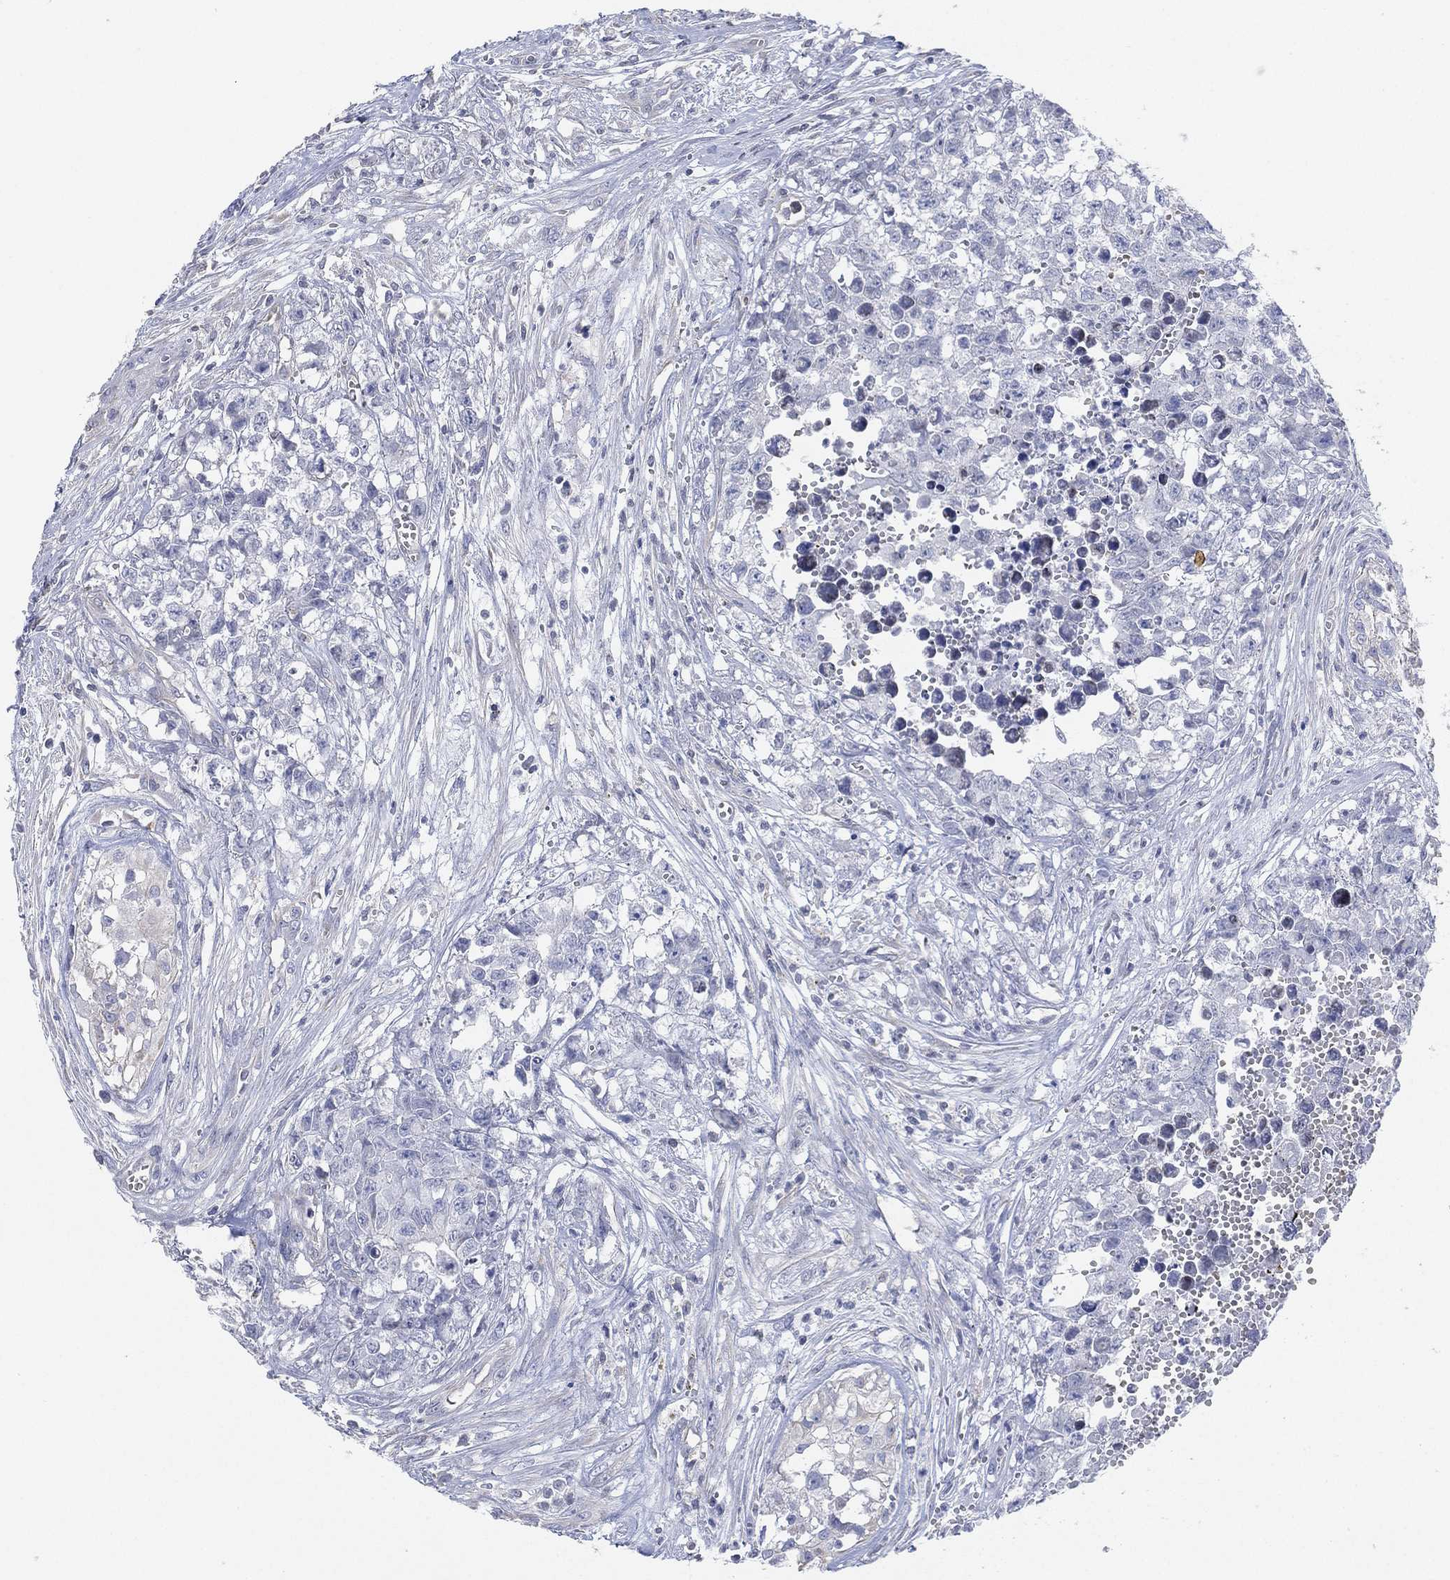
{"staining": {"intensity": "negative", "quantity": "none", "location": "none"}, "tissue": "testis cancer", "cell_type": "Tumor cells", "image_type": "cancer", "snomed": [{"axis": "morphology", "description": "Seminoma, NOS"}, {"axis": "morphology", "description": "Carcinoma, Embryonal, NOS"}, {"axis": "topography", "description": "Testis"}], "caption": "Immunohistochemical staining of embryonal carcinoma (testis) shows no significant positivity in tumor cells.", "gene": "CFTR", "patient": {"sex": "male", "age": 22}}